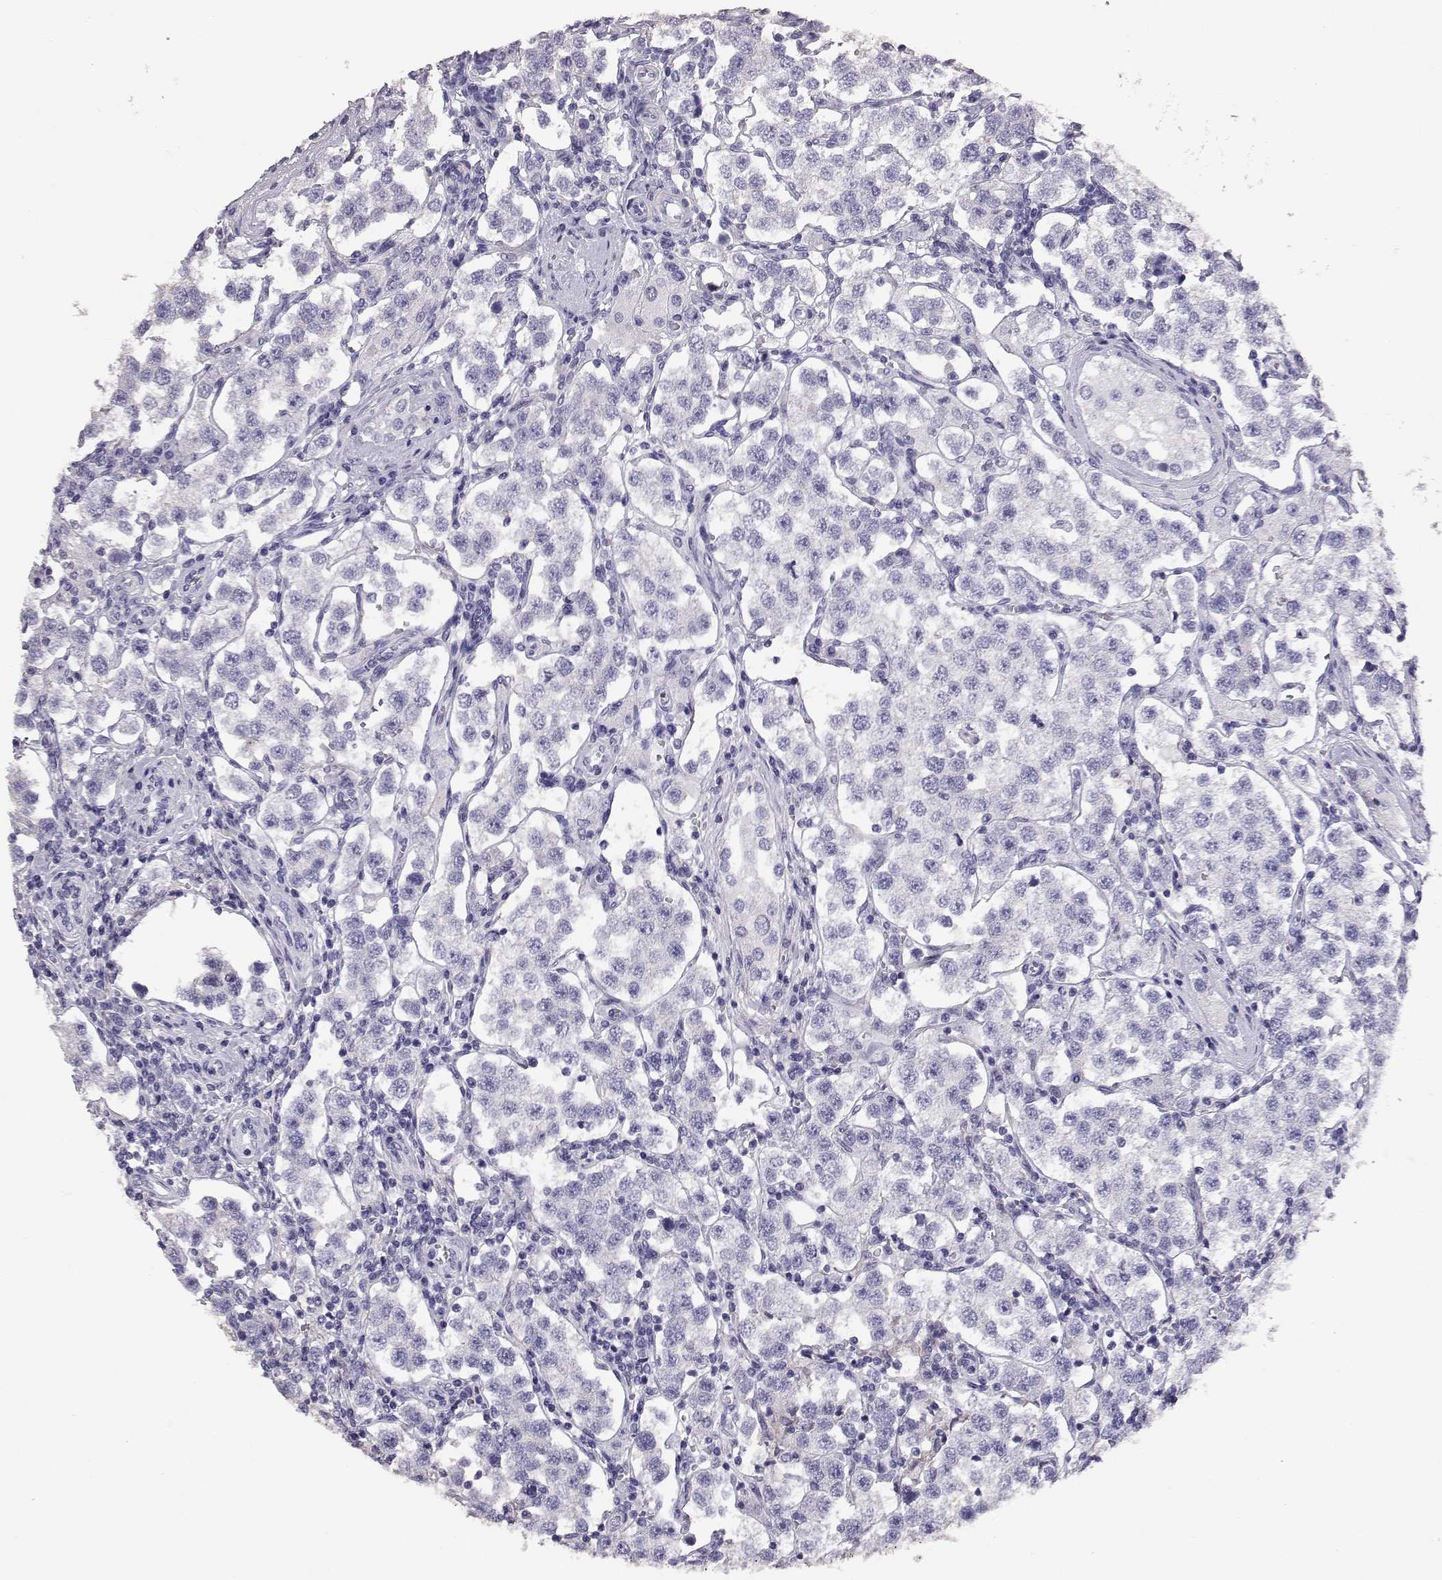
{"staining": {"intensity": "negative", "quantity": "none", "location": "none"}, "tissue": "testis cancer", "cell_type": "Tumor cells", "image_type": "cancer", "snomed": [{"axis": "morphology", "description": "Seminoma, NOS"}, {"axis": "topography", "description": "Testis"}], "caption": "Tumor cells are negative for brown protein staining in testis cancer.", "gene": "AKR1B1", "patient": {"sex": "male", "age": 37}}